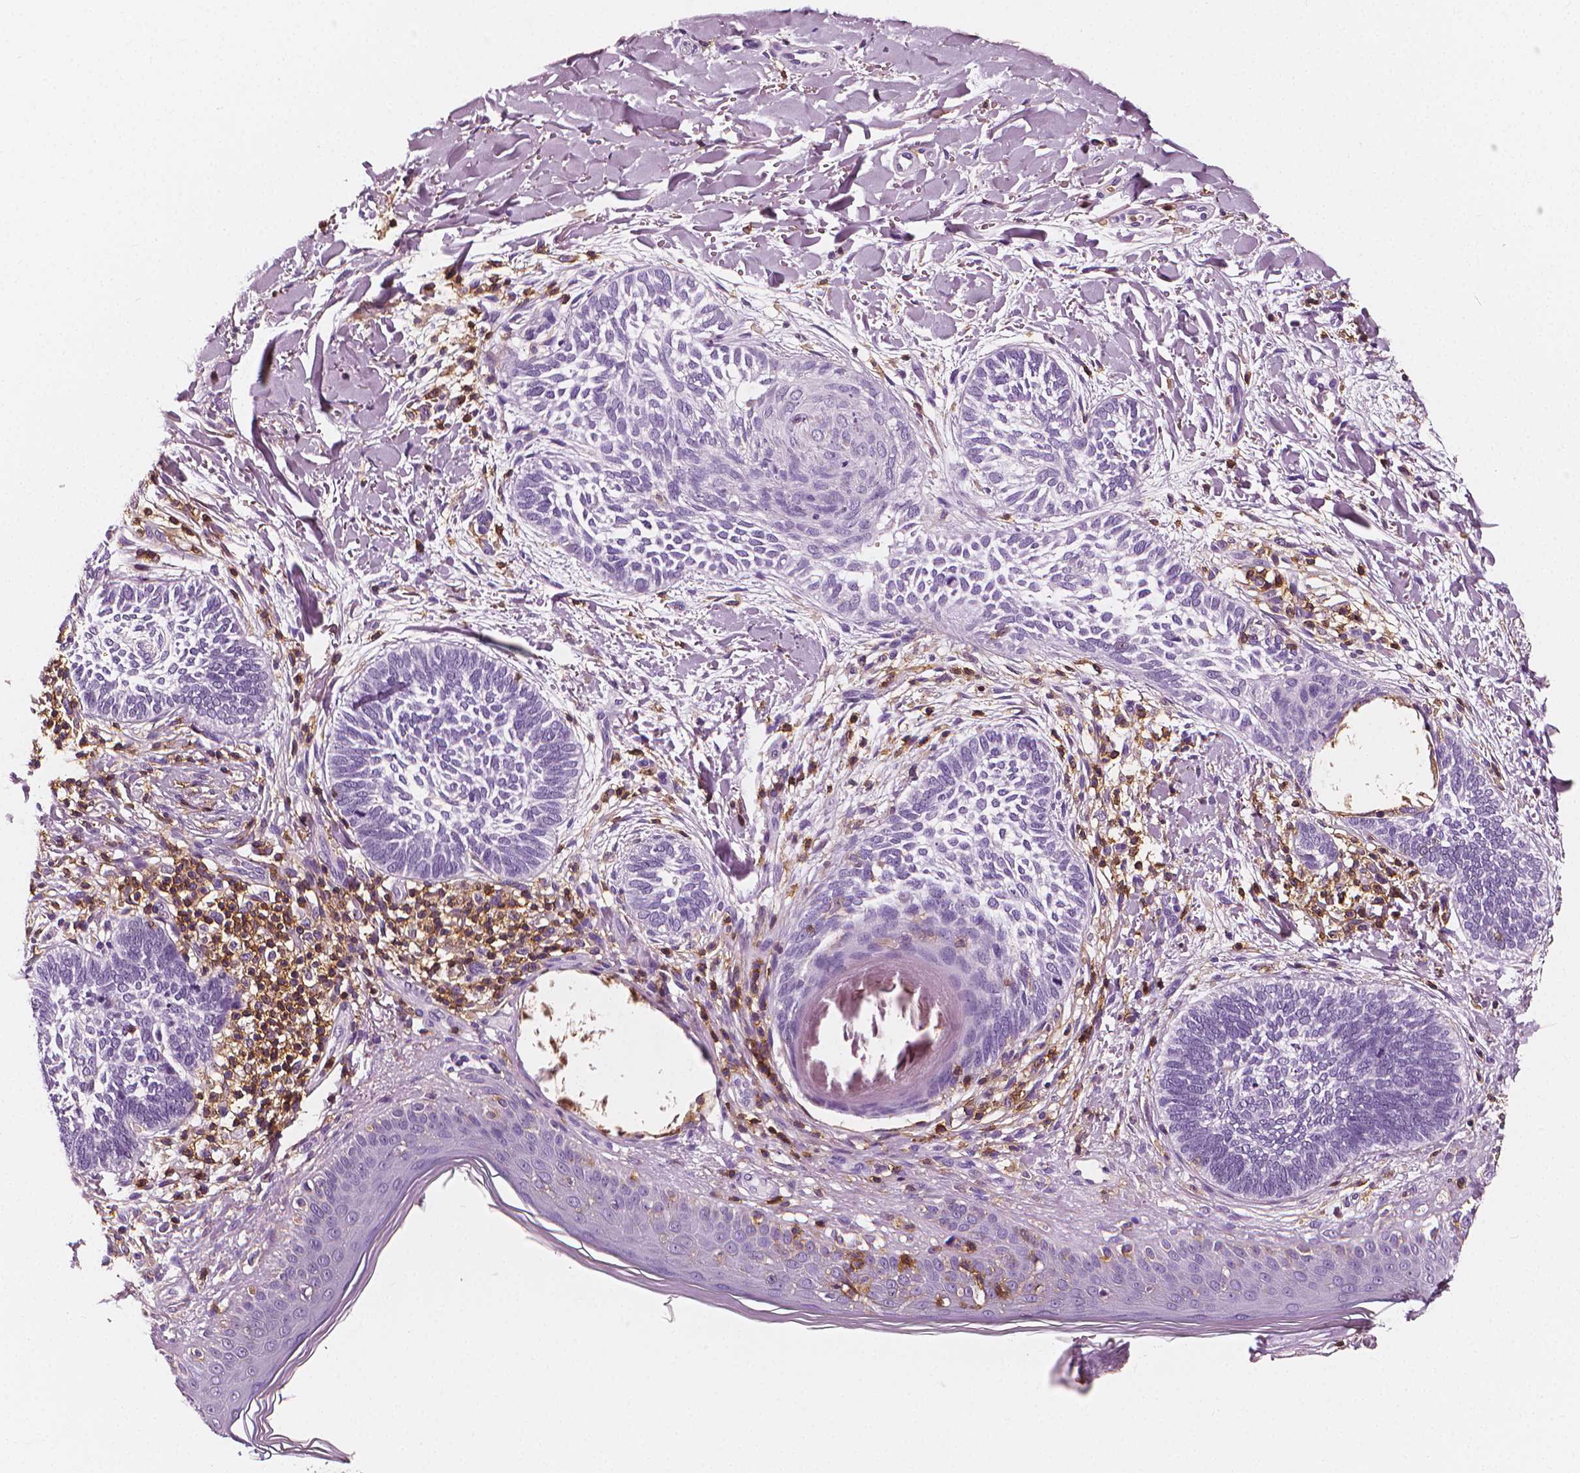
{"staining": {"intensity": "negative", "quantity": "none", "location": "none"}, "tissue": "skin cancer", "cell_type": "Tumor cells", "image_type": "cancer", "snomed": [{"axis": "morphology", "description": "Normal tissue, NOS"}, {"axis": "morphology", "description": "Basal cell carcinoma"}, {"axis": "topography", "description": "Skin"}], "caption": "IHC of human skin cancer exhibits no staining in tumor cells.", "gene": "PTPRC", "patient": {"sex": "male", "age": 46}}